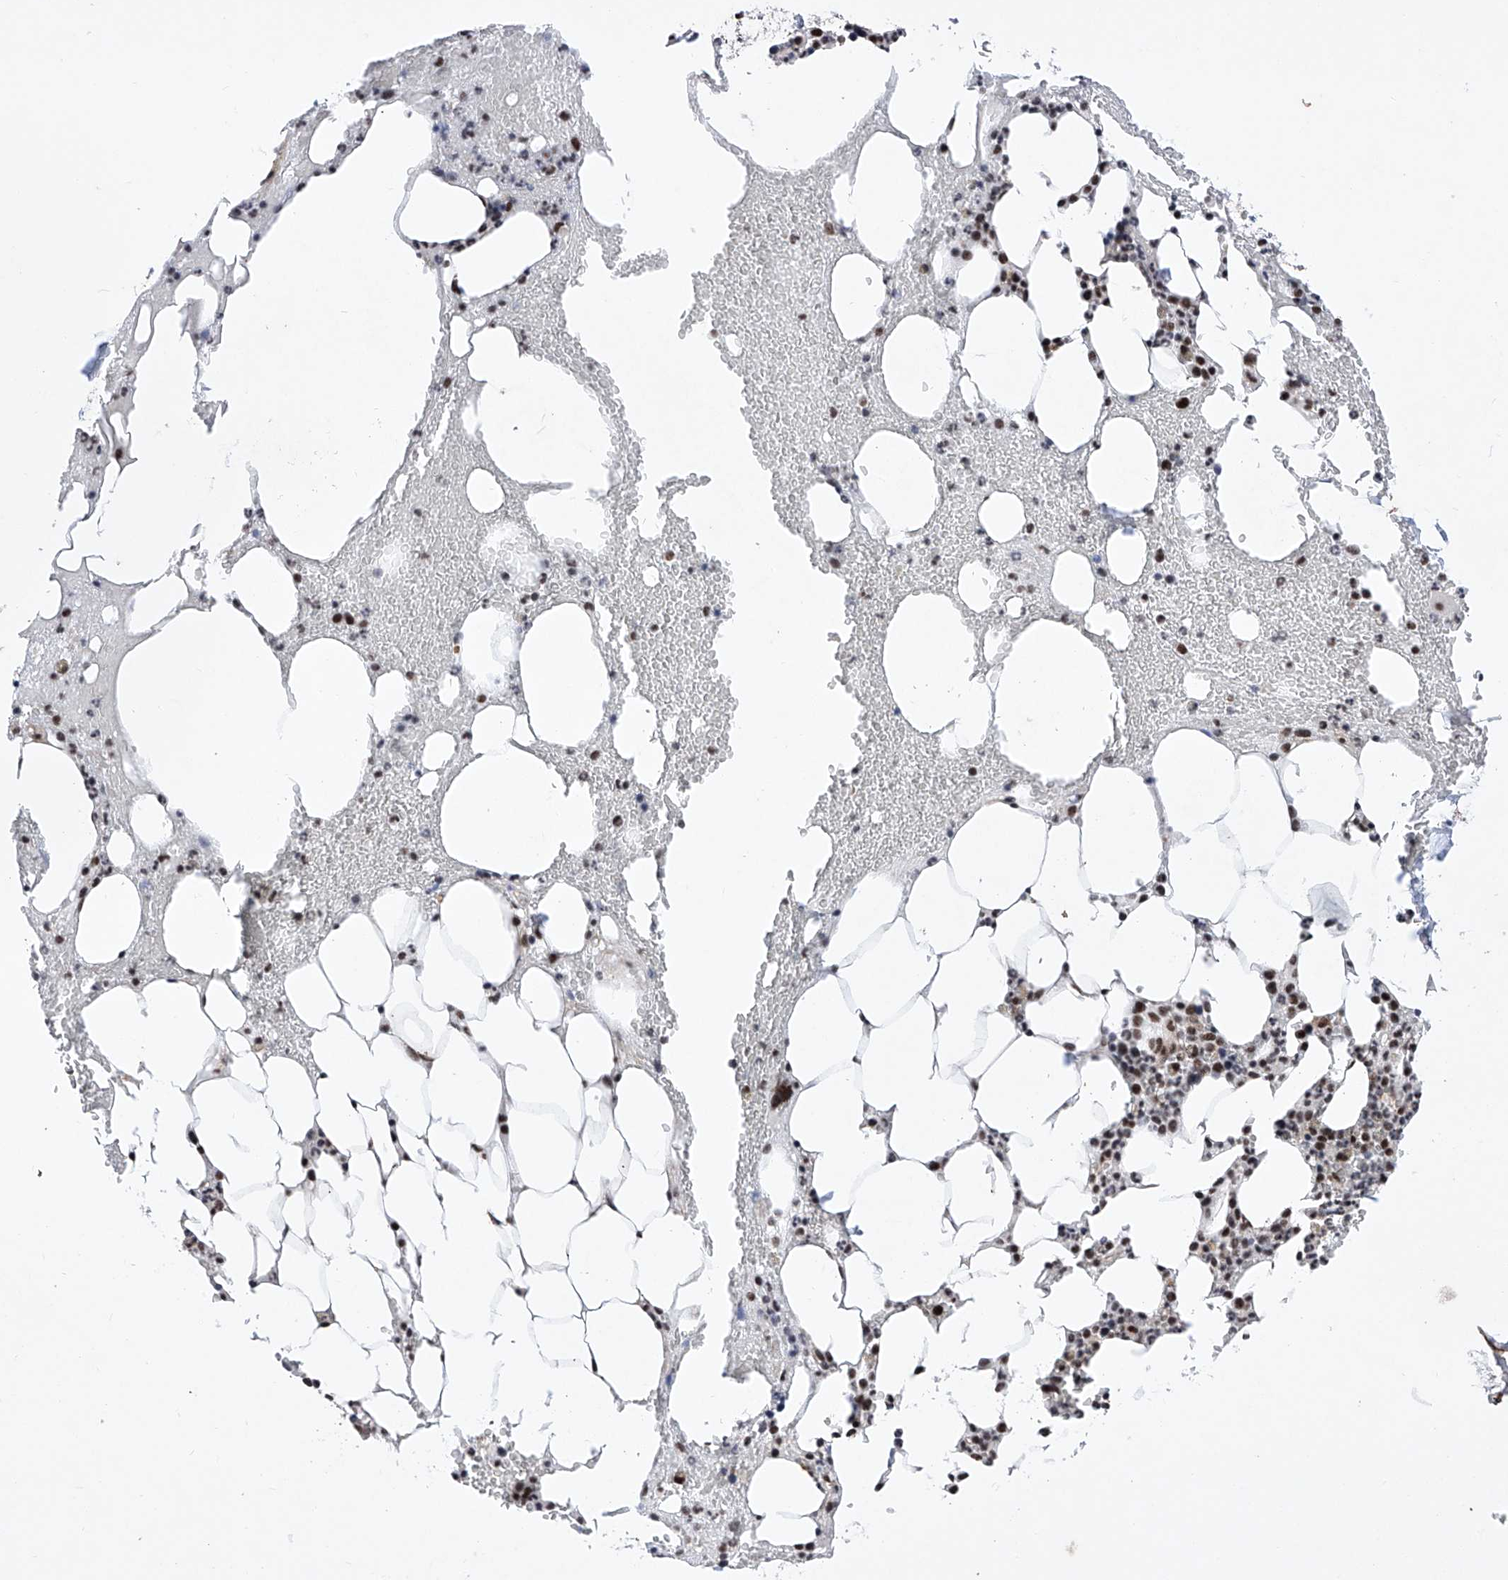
{"staining": {"intensity": "moderate", "quantity": "25%-75%", "location": "nuclear"}, "tissue": "bone marrow", "cell_type": "Hematopoietic cells", "image_type": "normal", "snomed": [{"axis": "morphology", "description": "Normal tissue, NOS"}, {"axis": "morphology", "description": "Inflammation, NOS"}, {"axis": "topography", "description": "Bone marrow"}], "caption": "This is a photomicrograph of immunohistochemistry staining of benign bone marrow, which shows moderate positivity in the nuclear of hematopoietic cells.", "gene": "NFATC4", "patient": {"sex": "female", "age": 78}}